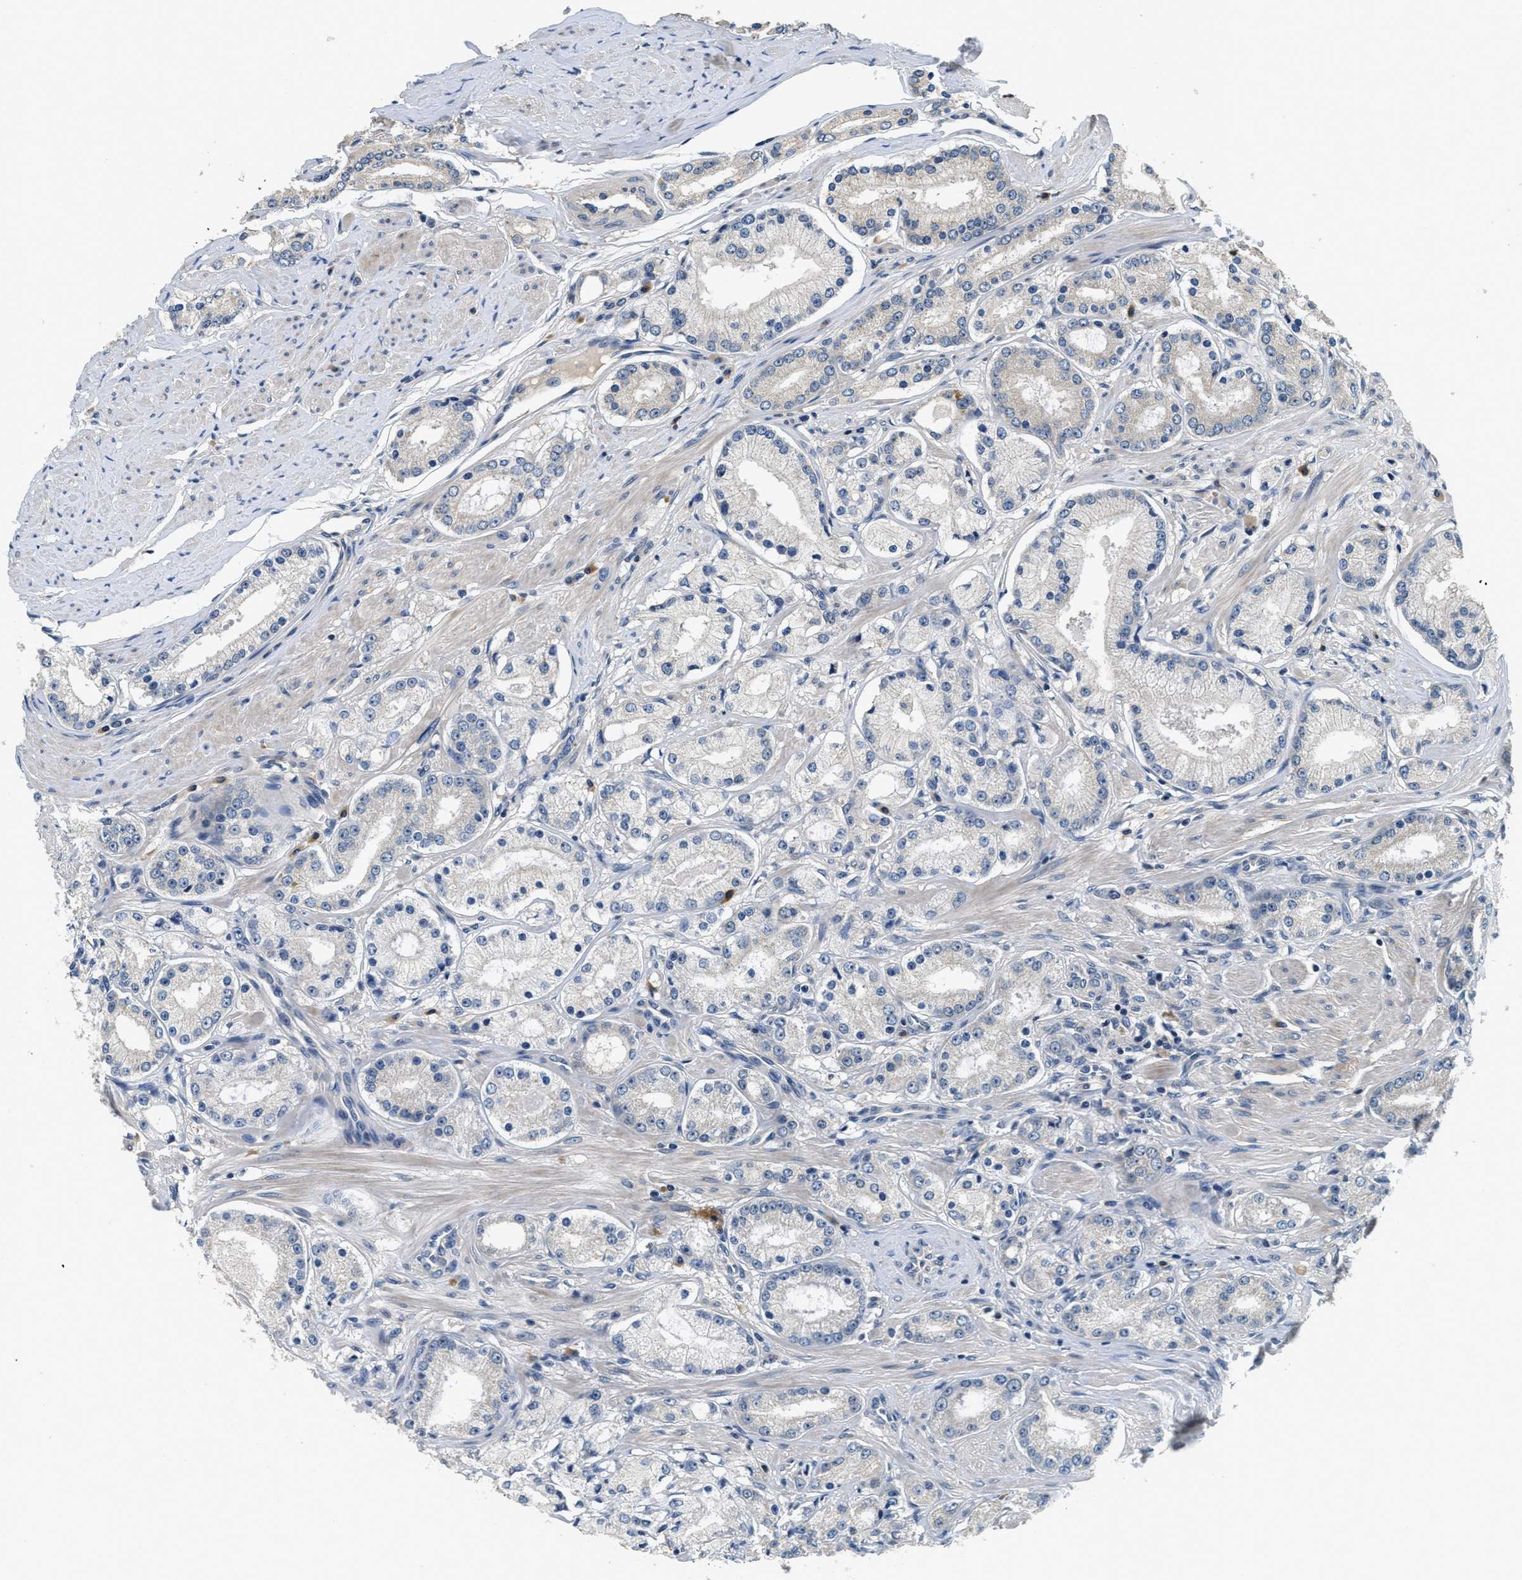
{"staining": {"intensity": "negative", "quantity": "none", "location": "none"}, "tissue": "prostate cancer", "cell_type": "Tumor cells", "image_type": "cancer", "snomed": [{"axis": "morphology", "description": "Adenocarcinoma, Low grade"}, {"axis": "topography", "description": "Prostate"}], "caption": "Prostate adenocarcinoma (low-grade) stained for a protein using IHC shows no staining tumor cells.", "gene": "ALDH3A2", "patient": {"sex": "male", "age": 63}}